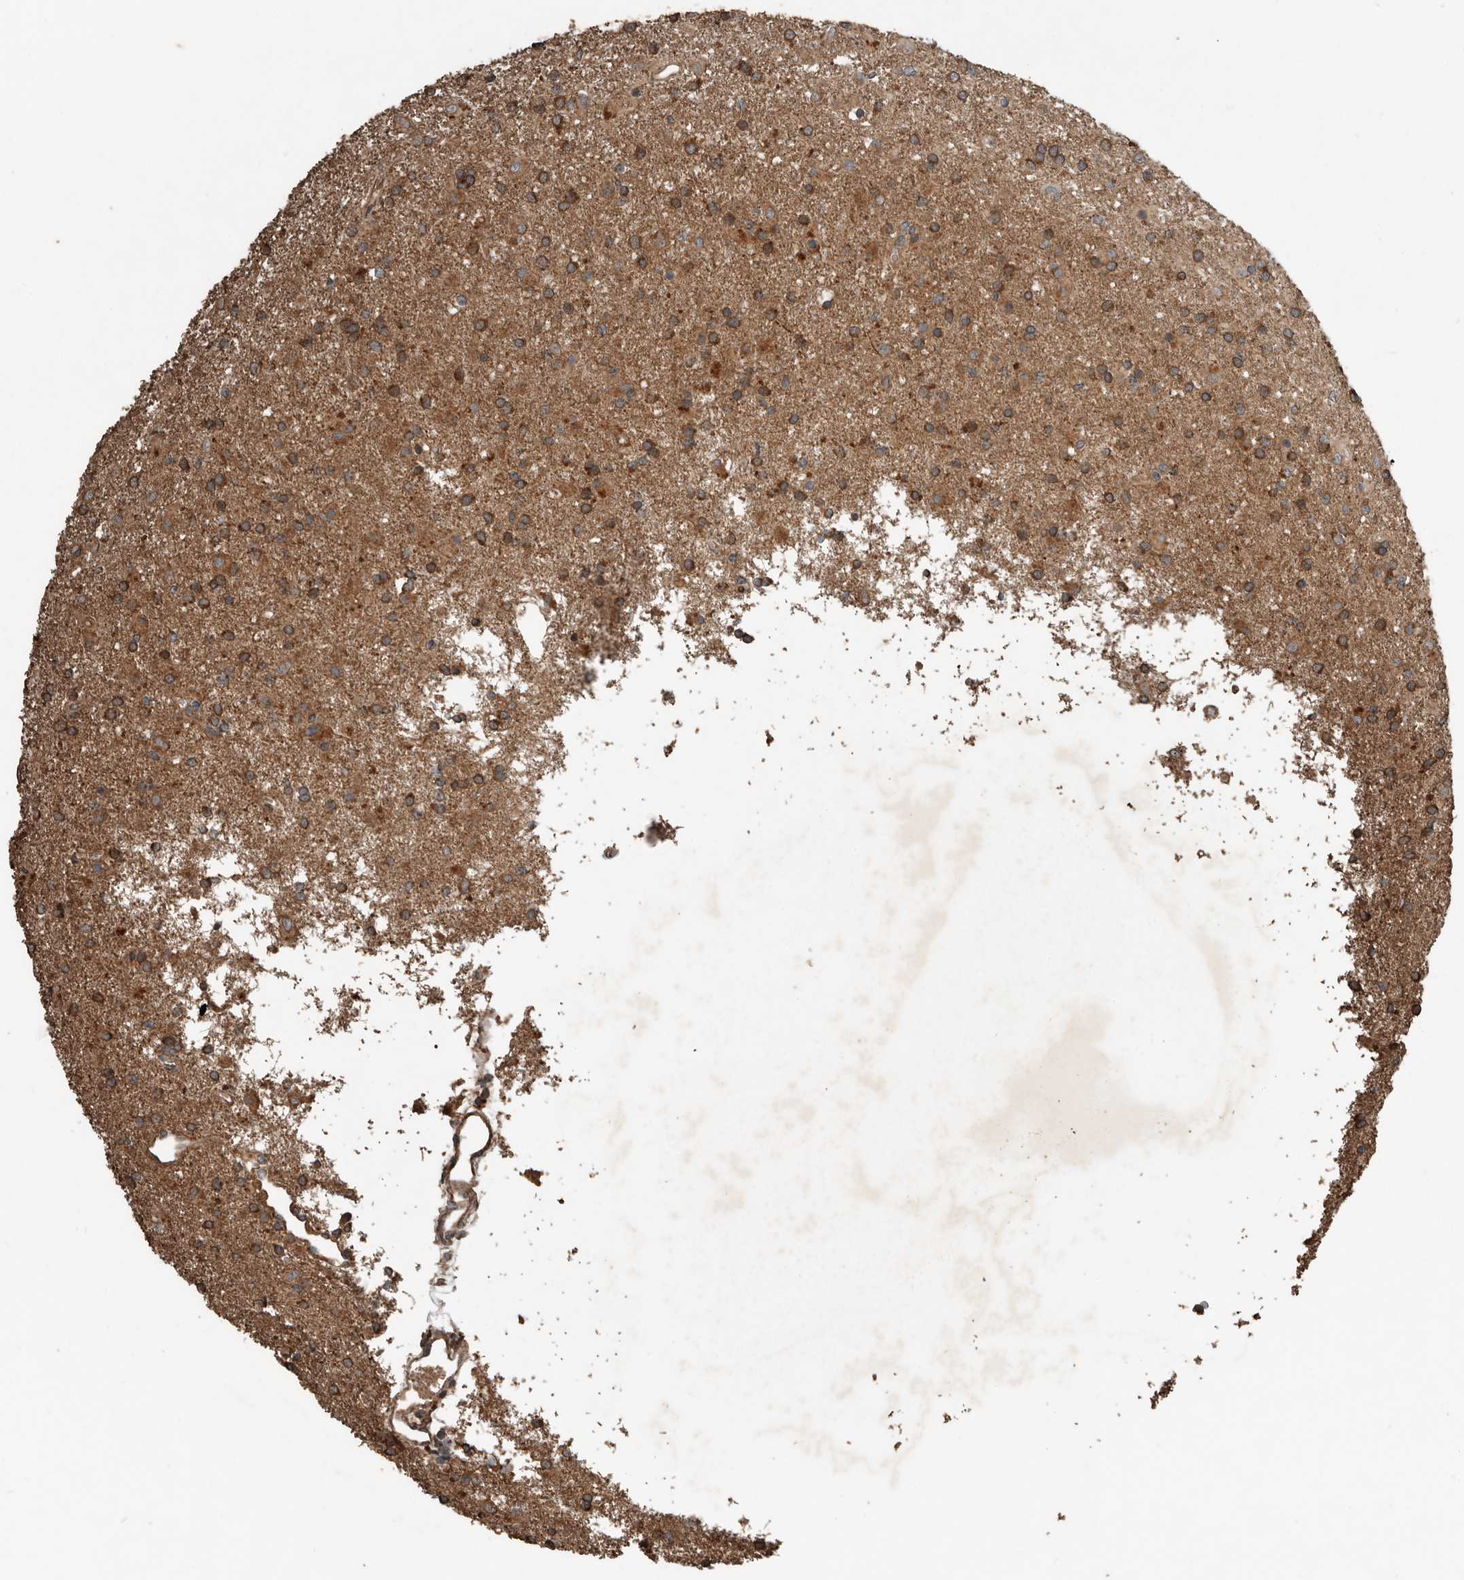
{"staining": {"intensity": "strong", "quantity": "25%-75%", "location": "cytoplasmic/membranous"}, "tissue": "glioma", "cell_type": "Tumor cells", "image_type": "cancer", "snomed": [{"axis": "morphology", "description": "Glioma, malignant, Low grade"}, {"axis": "topography", "description": "Brain"}], "caption": "A photomicrograph of malignant low-grade glioma stained for a protein exhibits strong cytoplasmic/membranous brown staining in tumor cells.", "gene": "RNF207", "patient": {"sex": "male", "age": 65}}